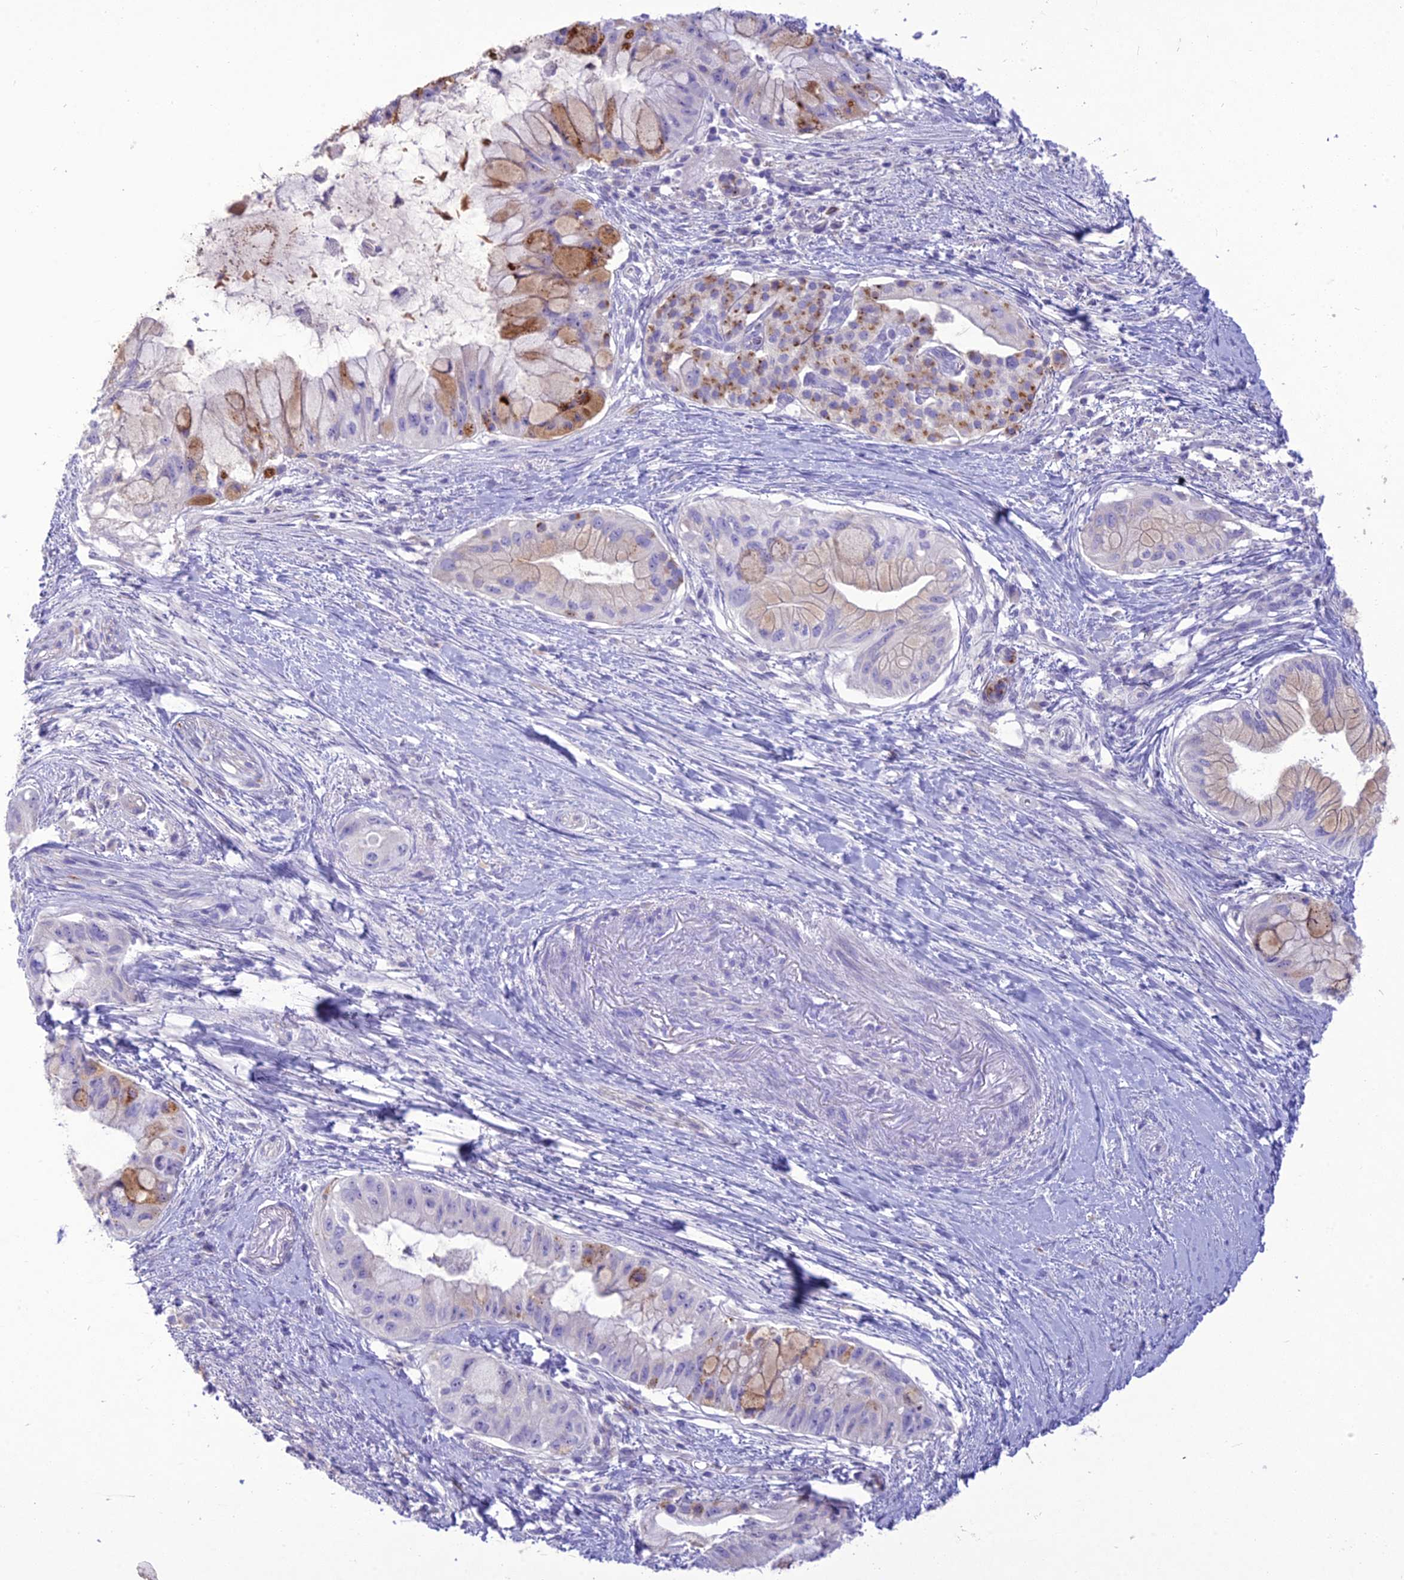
{"staining": {"intensity": "moderate", "quantity": "<25%", "location": "cytoplasmic/membranous"}, "tissue": "pancreatic cancer", "cell_type": "Tumor cells", "image_type": "cancer", "snomed": [{"axis": "morphology", "description": "Adenocarcinoma, NOS"}, {"axis": "topography", "description": "Pancreas"}], "caption": "A photomicrograph of human pancreatic cancer (adenocarcinoma) stained for a protein shows moderate cytoplasmic/membranous brown staining in tumor cells. The staining was performed using DAB (3,3'-diaminobenzidine), with brown indicating positive protein expression. Nuclei are stained blue with hematoxylin.", "gene": "SLC13A5", "patient": {"sex": "male", "age": 48}}